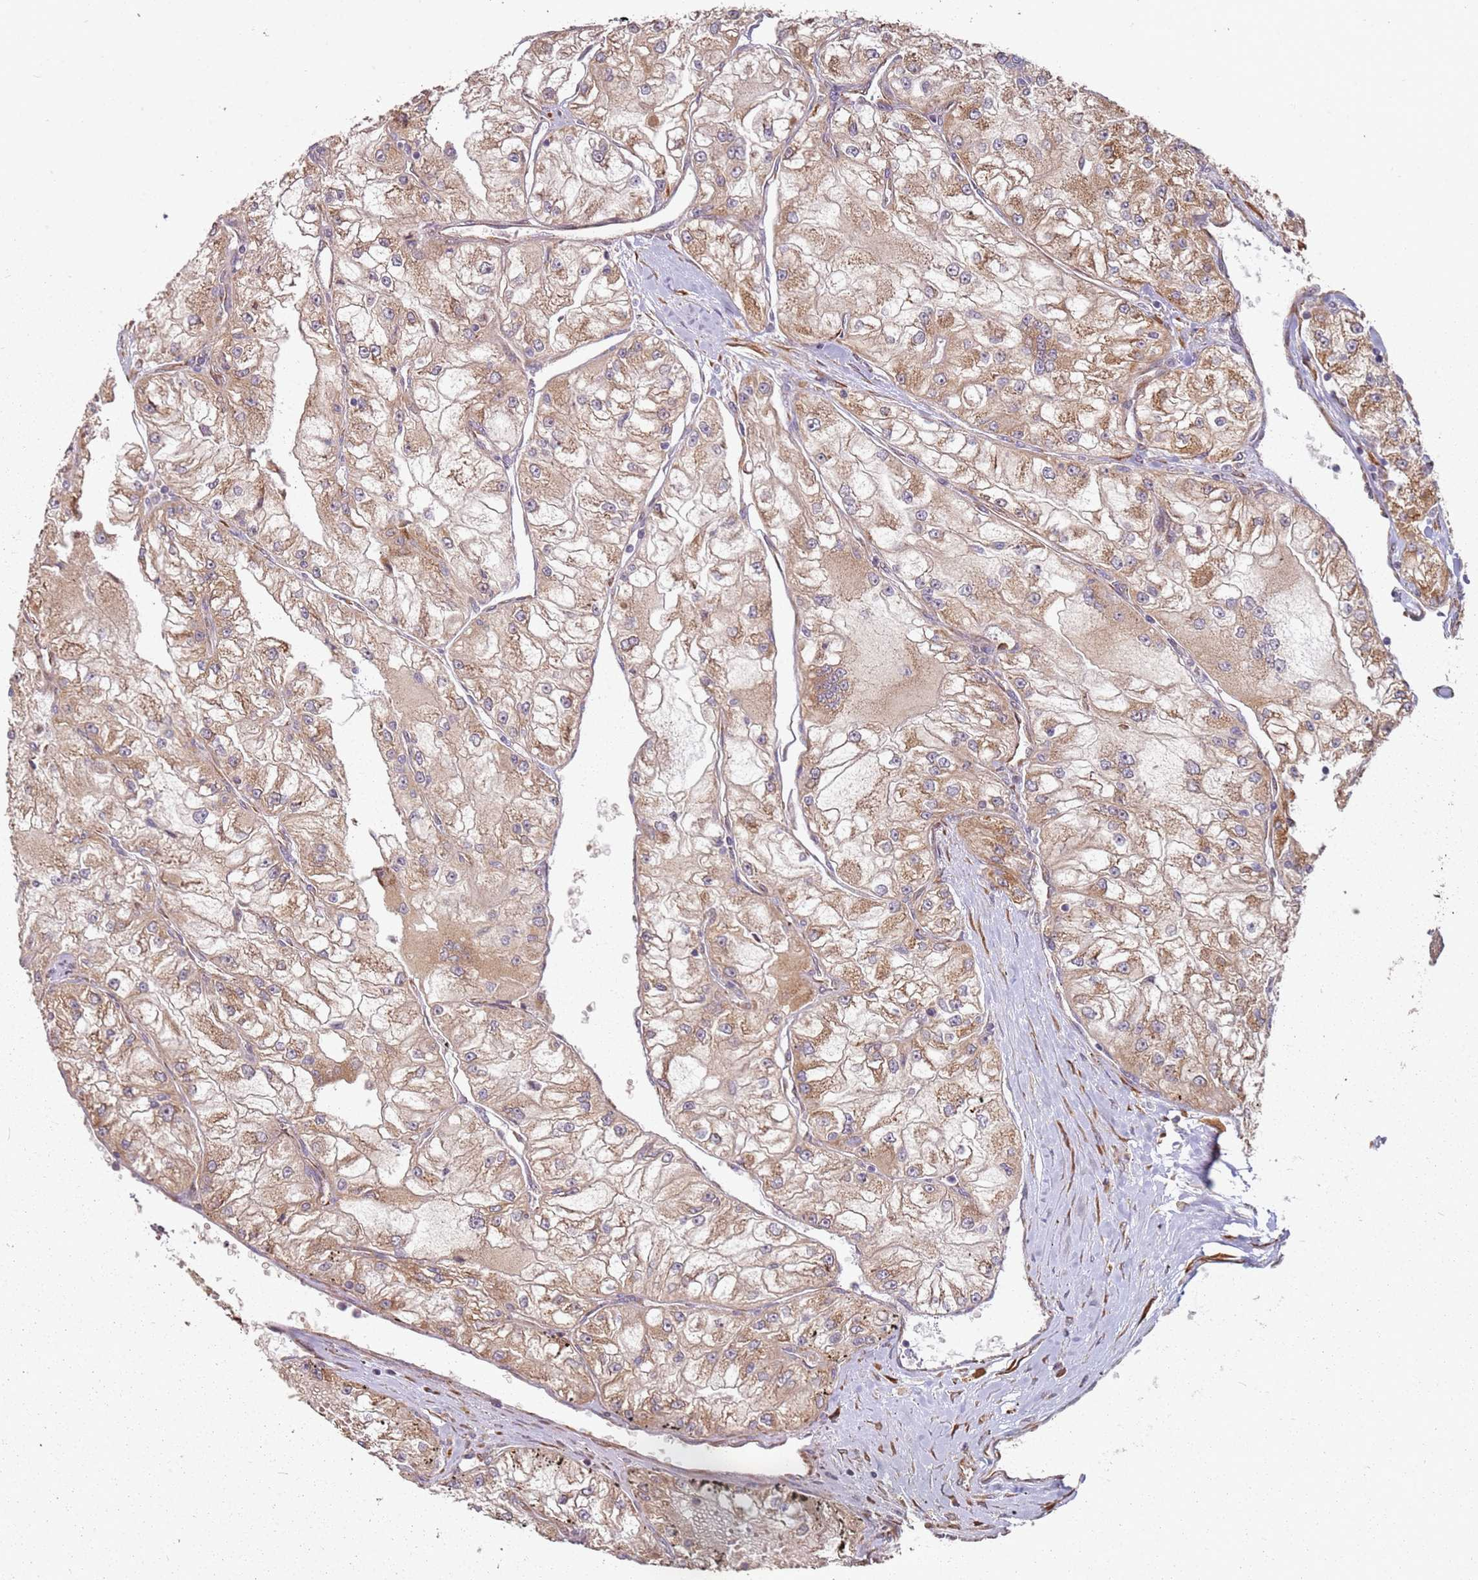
{"staining": {"intensity": "moderate", "quantity": ">75%", "location": "cytoplasmic/membranous"}, "tissue": "renal cancer", "cell_type": "Tumor cells", "image_type": "cancer", "snomed": [{"axis": "morphology", "description": "Adenocarcinoma, NOS"}, {"axis": "topography", "description": "Kidney"}], "caption": "Moderate cytoplasmic/membranous protein staining is appreciated in approximately >75% of tumor cells in renal adenocarcinoma.", "gene": "ARFRP1", "patient": {"sex": "female", "age": 72}}